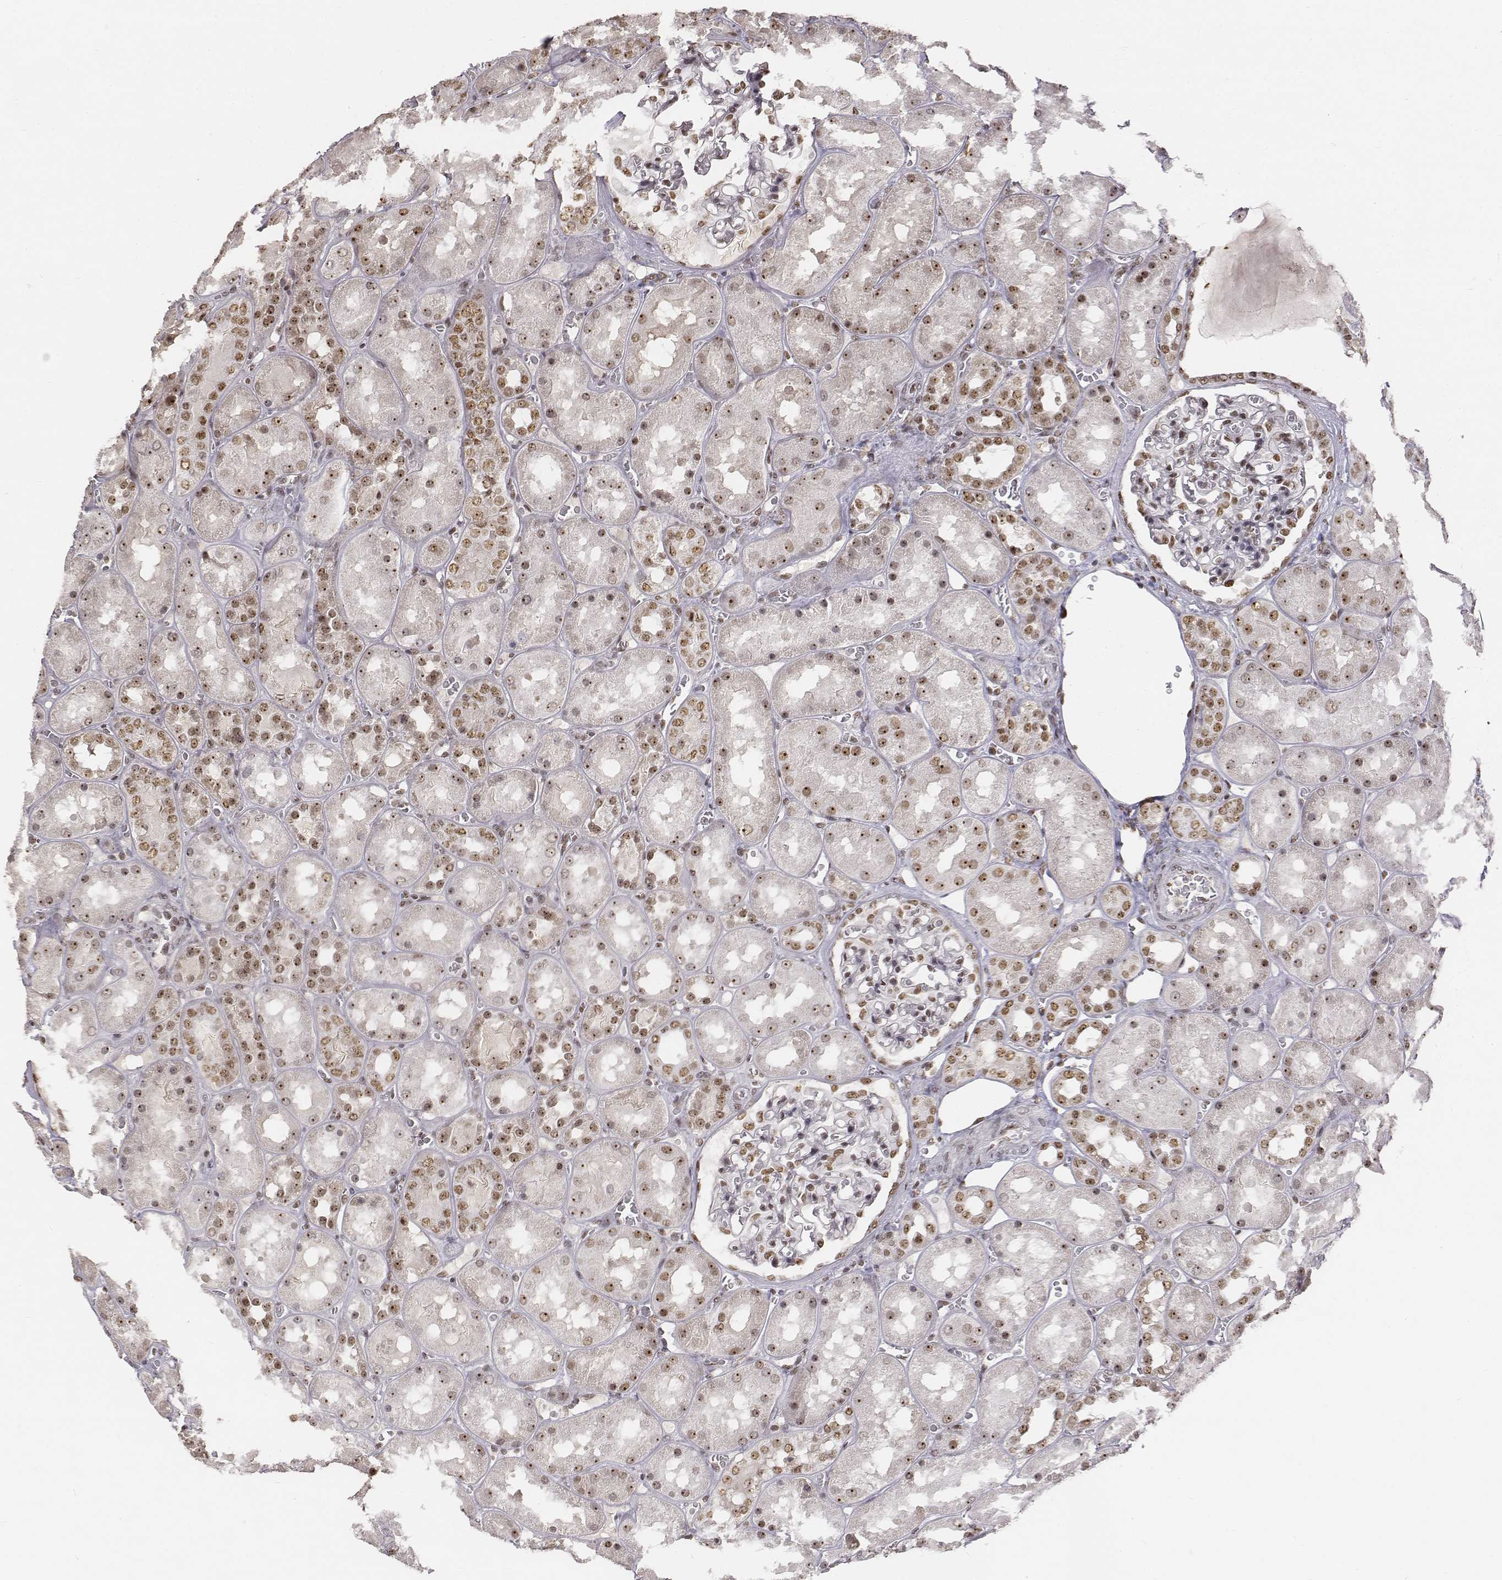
{"staining": {"intensity": "moderate", "quantity": "25%-75%", "location": "nuclear"}, "tissue": "kidney", "cell_type": "Cells in glomeruli", "image_type": "normal", "snomed": [{"axis": "morphology", "description": "Normal tissue, NOS"}, {"axis": "topography", "description": "Kidney"}], "caption": "Immunohistochemical staining of benign kidney reveals moderate nuclear protein expression in about 25%-75% of cells in glomeruli.", "gene": "PHF6", "patient": {"sex": "male", "age": 73}}